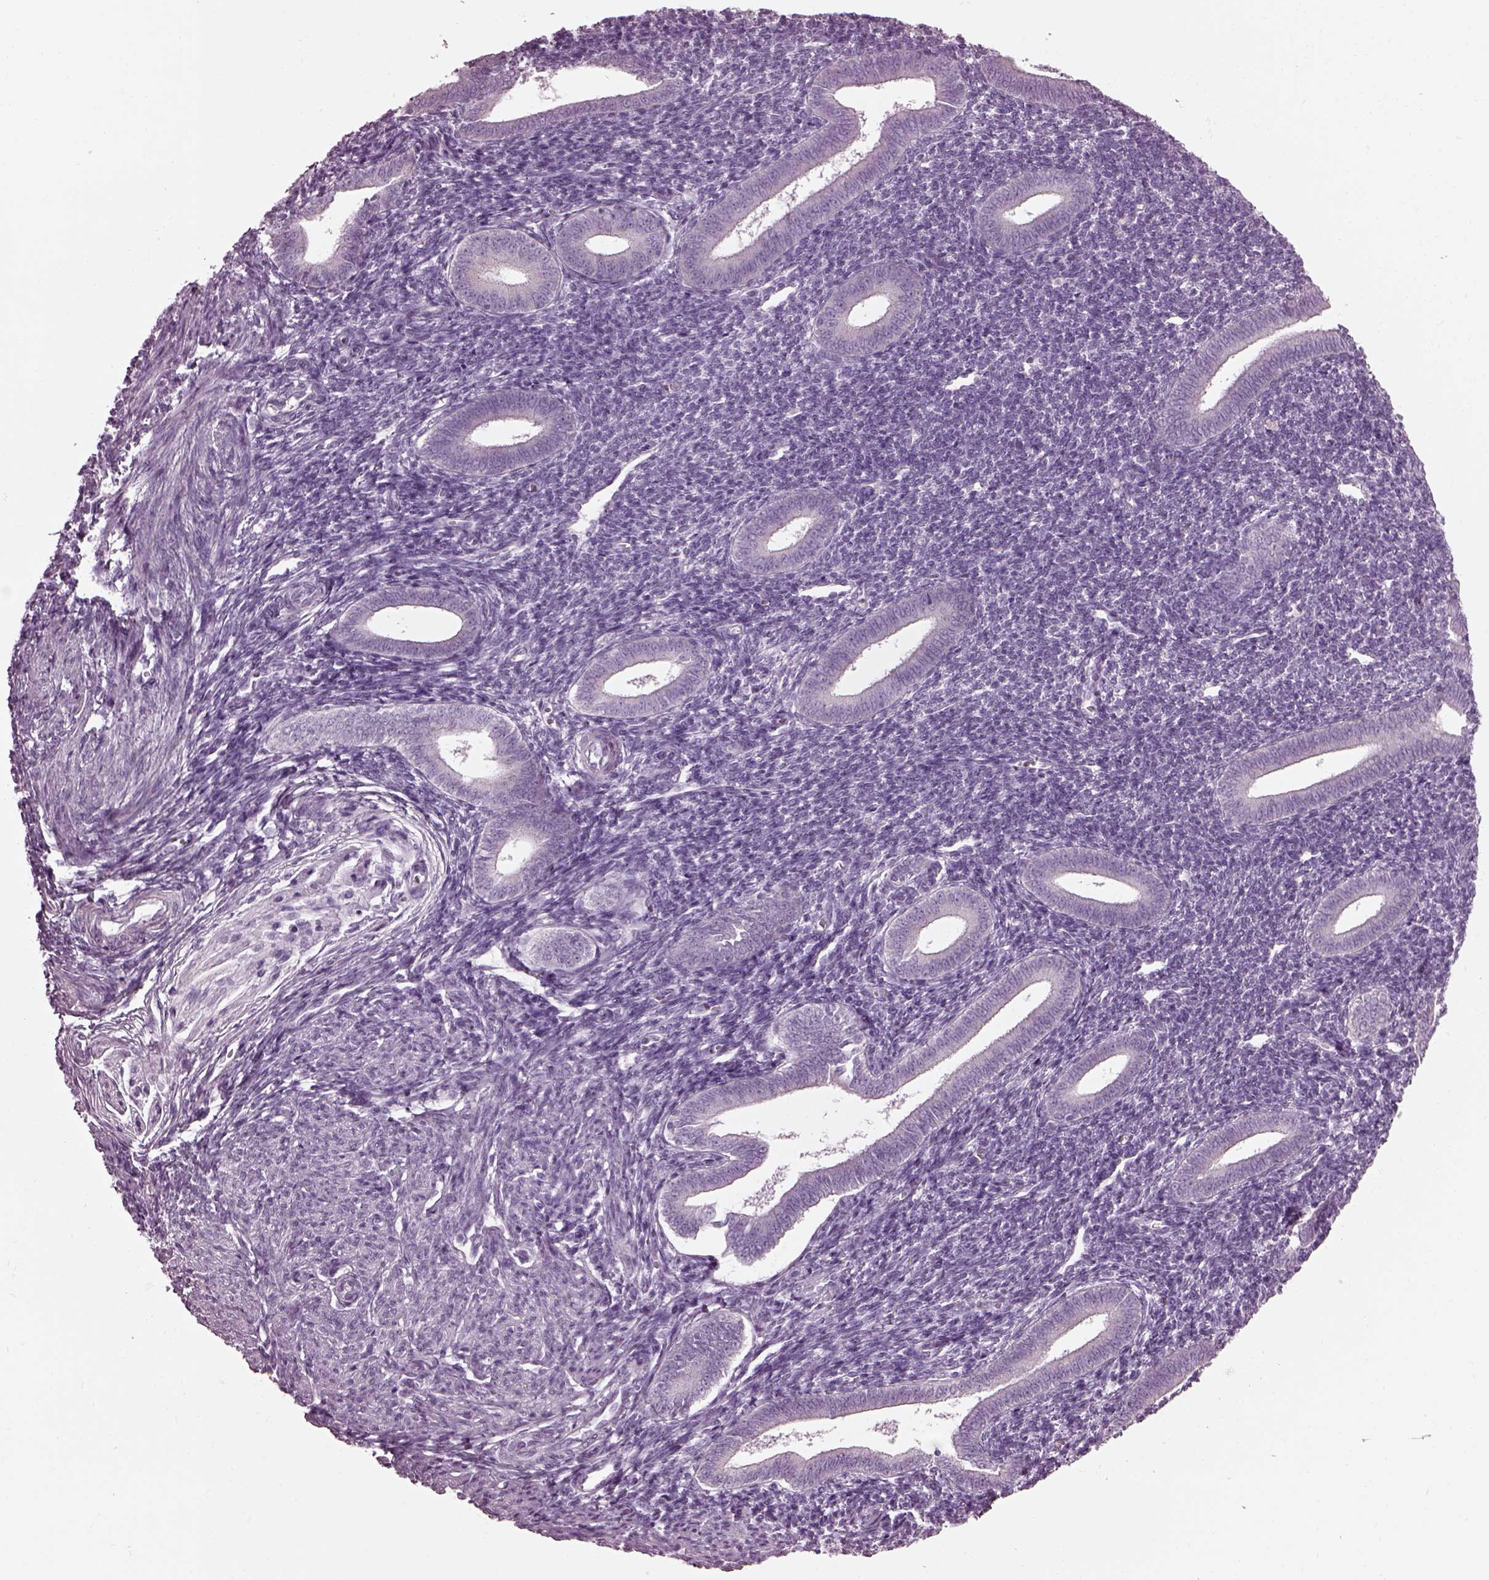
{"staining": {"intensity": "negative", "quantity": "none", "location": "none"}, "tissue": "endometrium", "cell_type": "Cells in endometrial stroma", "image_type": "normal", "snomed": [{"axis": "morphology", "description": "Normal tissue, NOS"}, {"axis": "topography", "description": "Endometrium"}], "caption": "Immunohistochemical staining of benign human endometrium displays no significant positivity in cells in endometrial stroma.", "gene": "CABP5", "patient": {"sex": "female", "age": 25}}